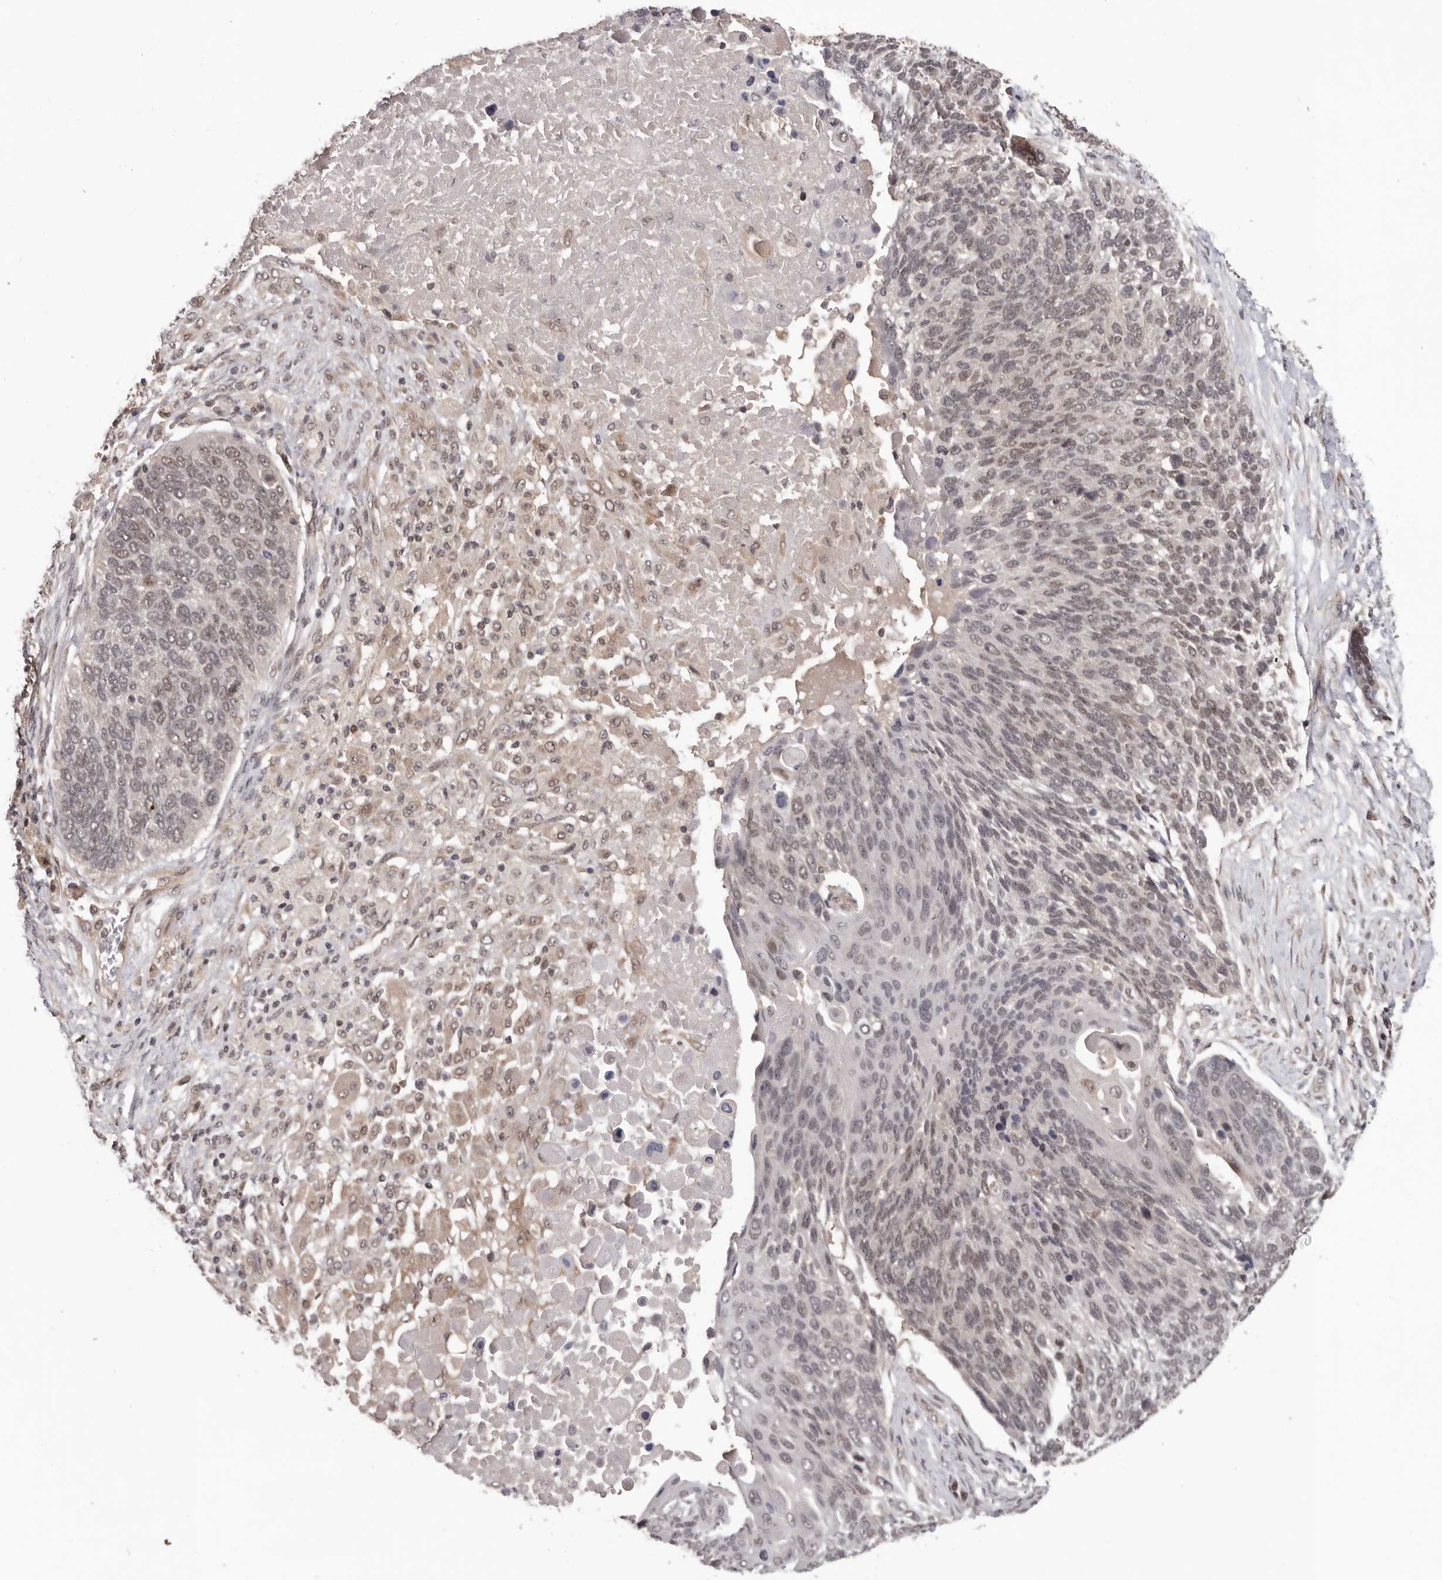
{"staining": {"intensity": "weak", "quantity": "<25%", "location": "nuclear"}, "tissue": "lung cancer", "cell_type": "Tumor cells", "image_type": "cancer", "snomed": [{"axis": "morphology", "description": "Squamous cell carcinoma, NOS"}, {"axis": "topography", "description": "Lung"}], "caption": "Histopathology image shows no protein staining in tumor cells of lung squamous cell carcinoma tissue. (Brightfield microscopy of DAB IHC at high magnification).", "gene": "TBX5", "patient": {"sex": "male", "age": 66}}